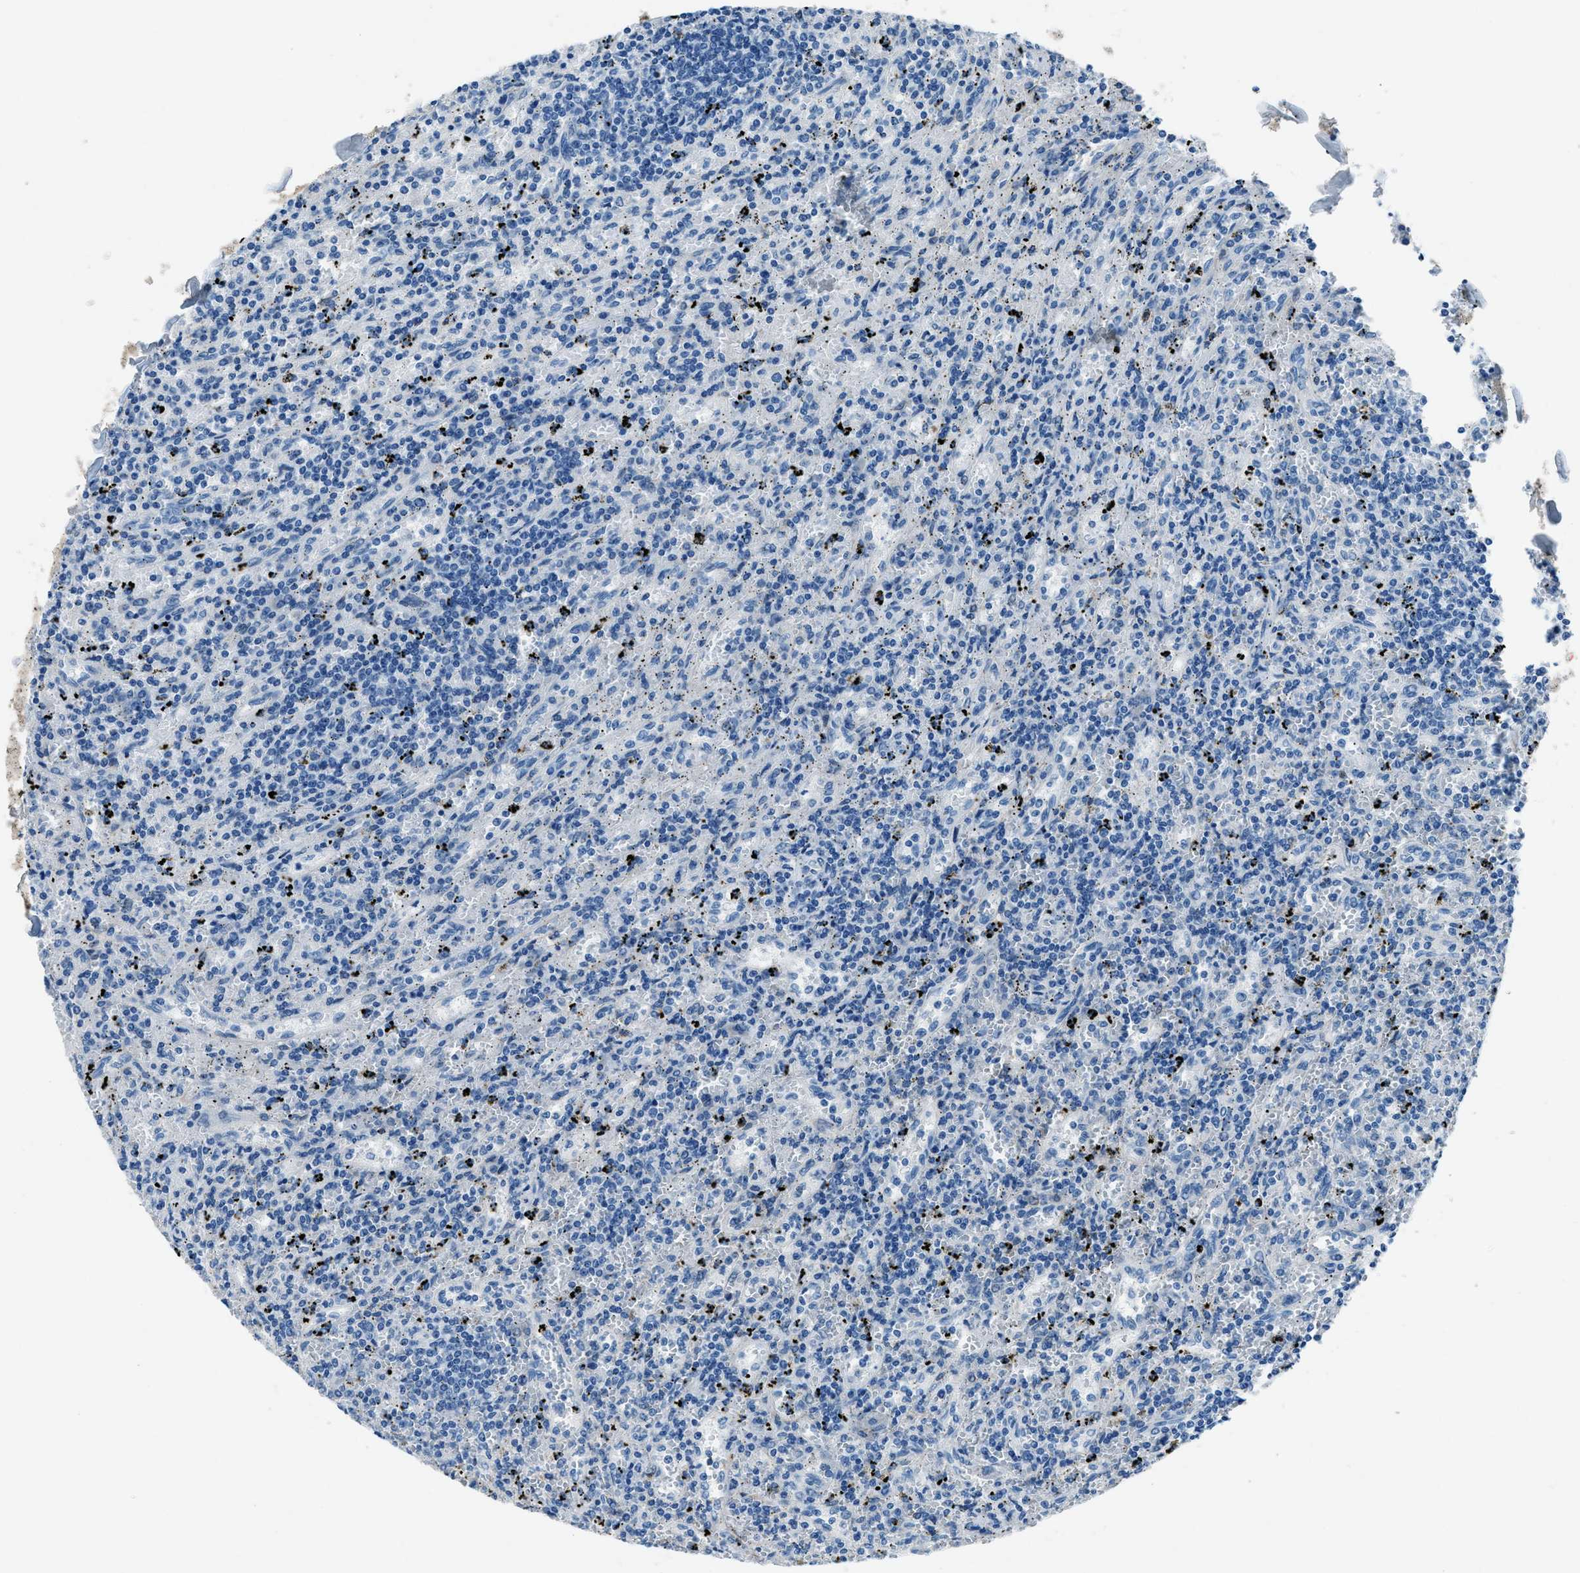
{"staining": {"intensity": "negative", "quantity": "none", "location": "none"}, "tissue": "lymphoma", "cell_type": "Tumor cells", "image_type": "cancer", "snomed": [{"axis": "morphology", "description": "Malignant lymphoma, non-Hodgkin's type, Low grade"}, {"axis": "topography", "description": "Spleen"}], "caption": "Immunohistochemistry image of neoplastic tissue: lymphoma stained with DAB (3,3'-diaminobenzidine) reveals no significant protein expression in tumor cells. (Immunohistochemistry (ihc), brightfield microscopy, high magnification).", "gene": "AMACR", "patient": {"sex": "male", "age": 76}}